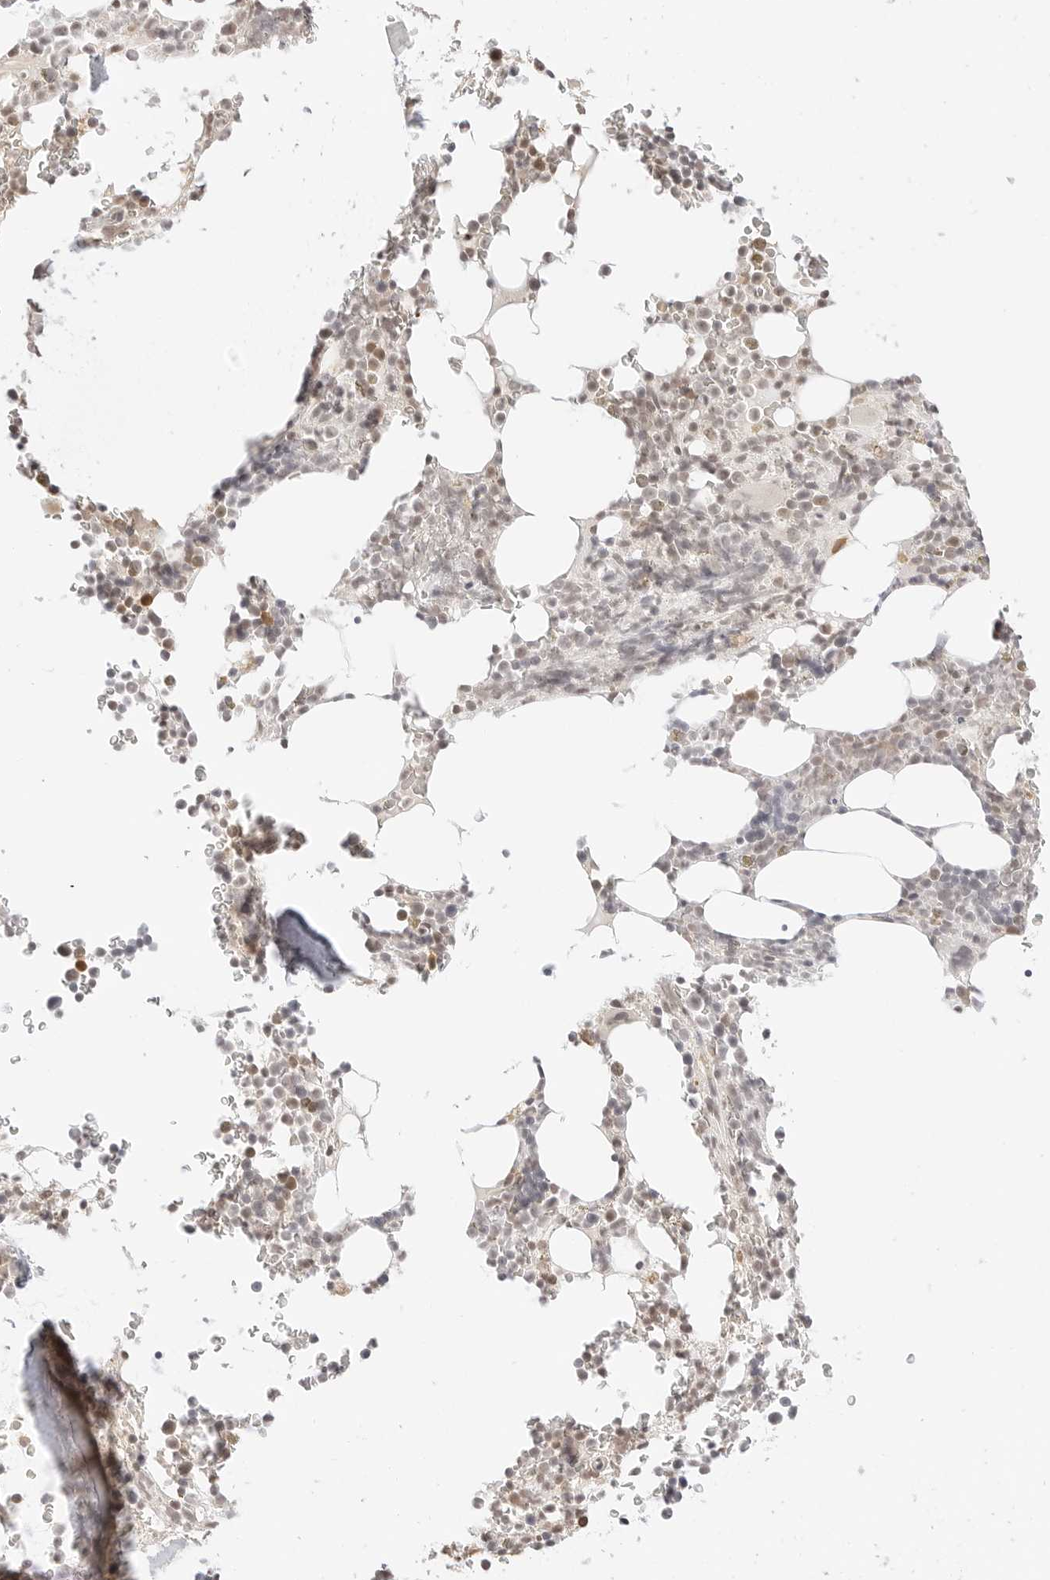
{"staining": {"intensity": "moderate", "quantity": "<25%", "location": "cytoplasmic/membranous,nuclear"}, "tissue": "bone marrow", "cell_type": "Hematopoietic cells", "image_type": "normal", "snomed": [{"axis": "morphology", "description": "Normal tissue, NOS"}, {"axis": "topography", "description": "Bone marrow"}], "caption": "Protein staining exhibits moderate cytoplasmic/membranous,nuclear positivity in about <25% of hematopoietic cells in unremarkable bone marrow.", "gene": "SEPTIN4", "patient": {"sex": "male", "age": 58}}